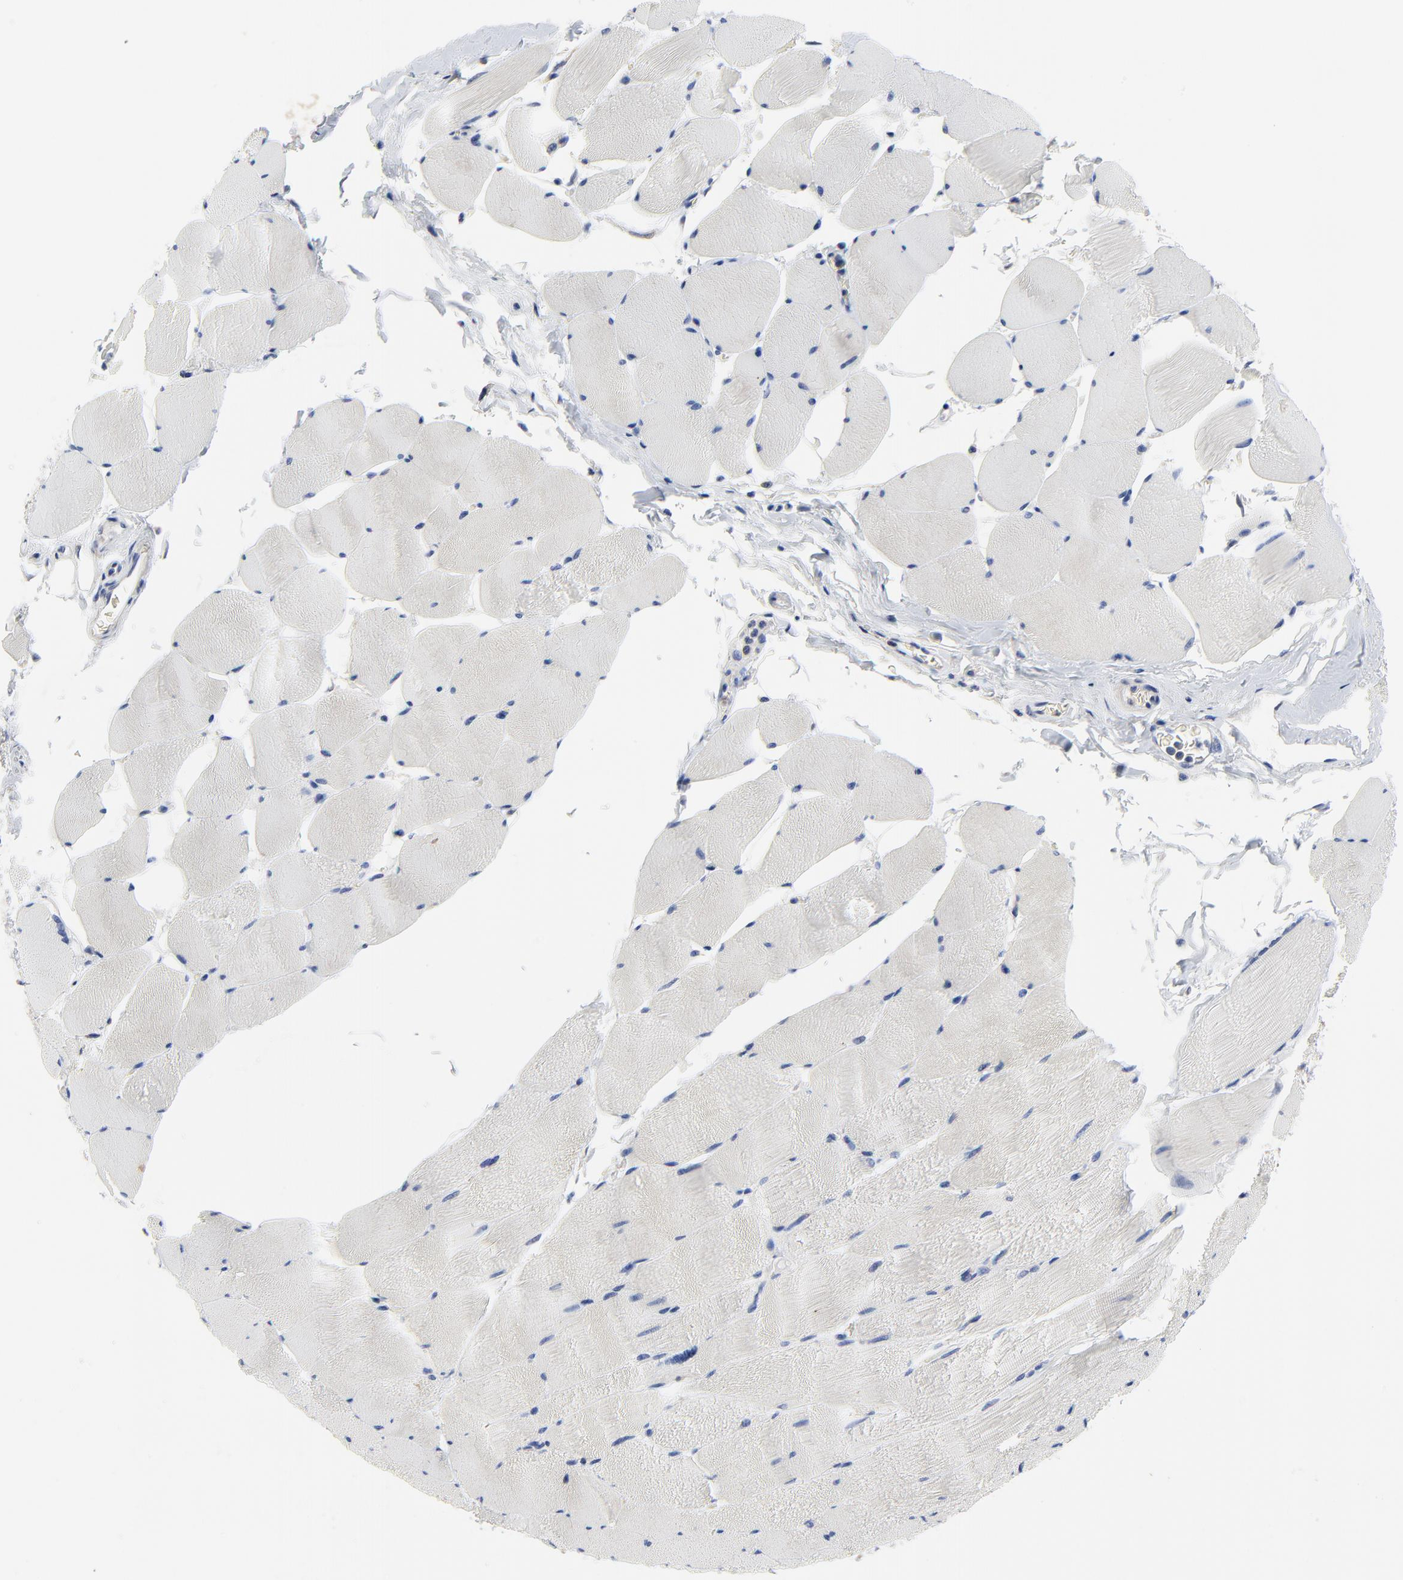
{"staining": {"intensity": "negative", "quantity": "none", "location": "none"}, "tissue": "skeletal muscle", "cell_type": "Myocytes", "image_type": "normal", "snomed": [{"axis": "morphology", "description": "Normal tissue, NOS"}, {"axis": "topography", "description": "Skeletal muscle"}], "caption": "DAB (3,3'-diaminobenzidine) immunohistochemical staining of benign skeletal muscle displays no significant staining in myocytes.", "gene": "VAV2", "patient": {"sex": "male", "age": 62}}